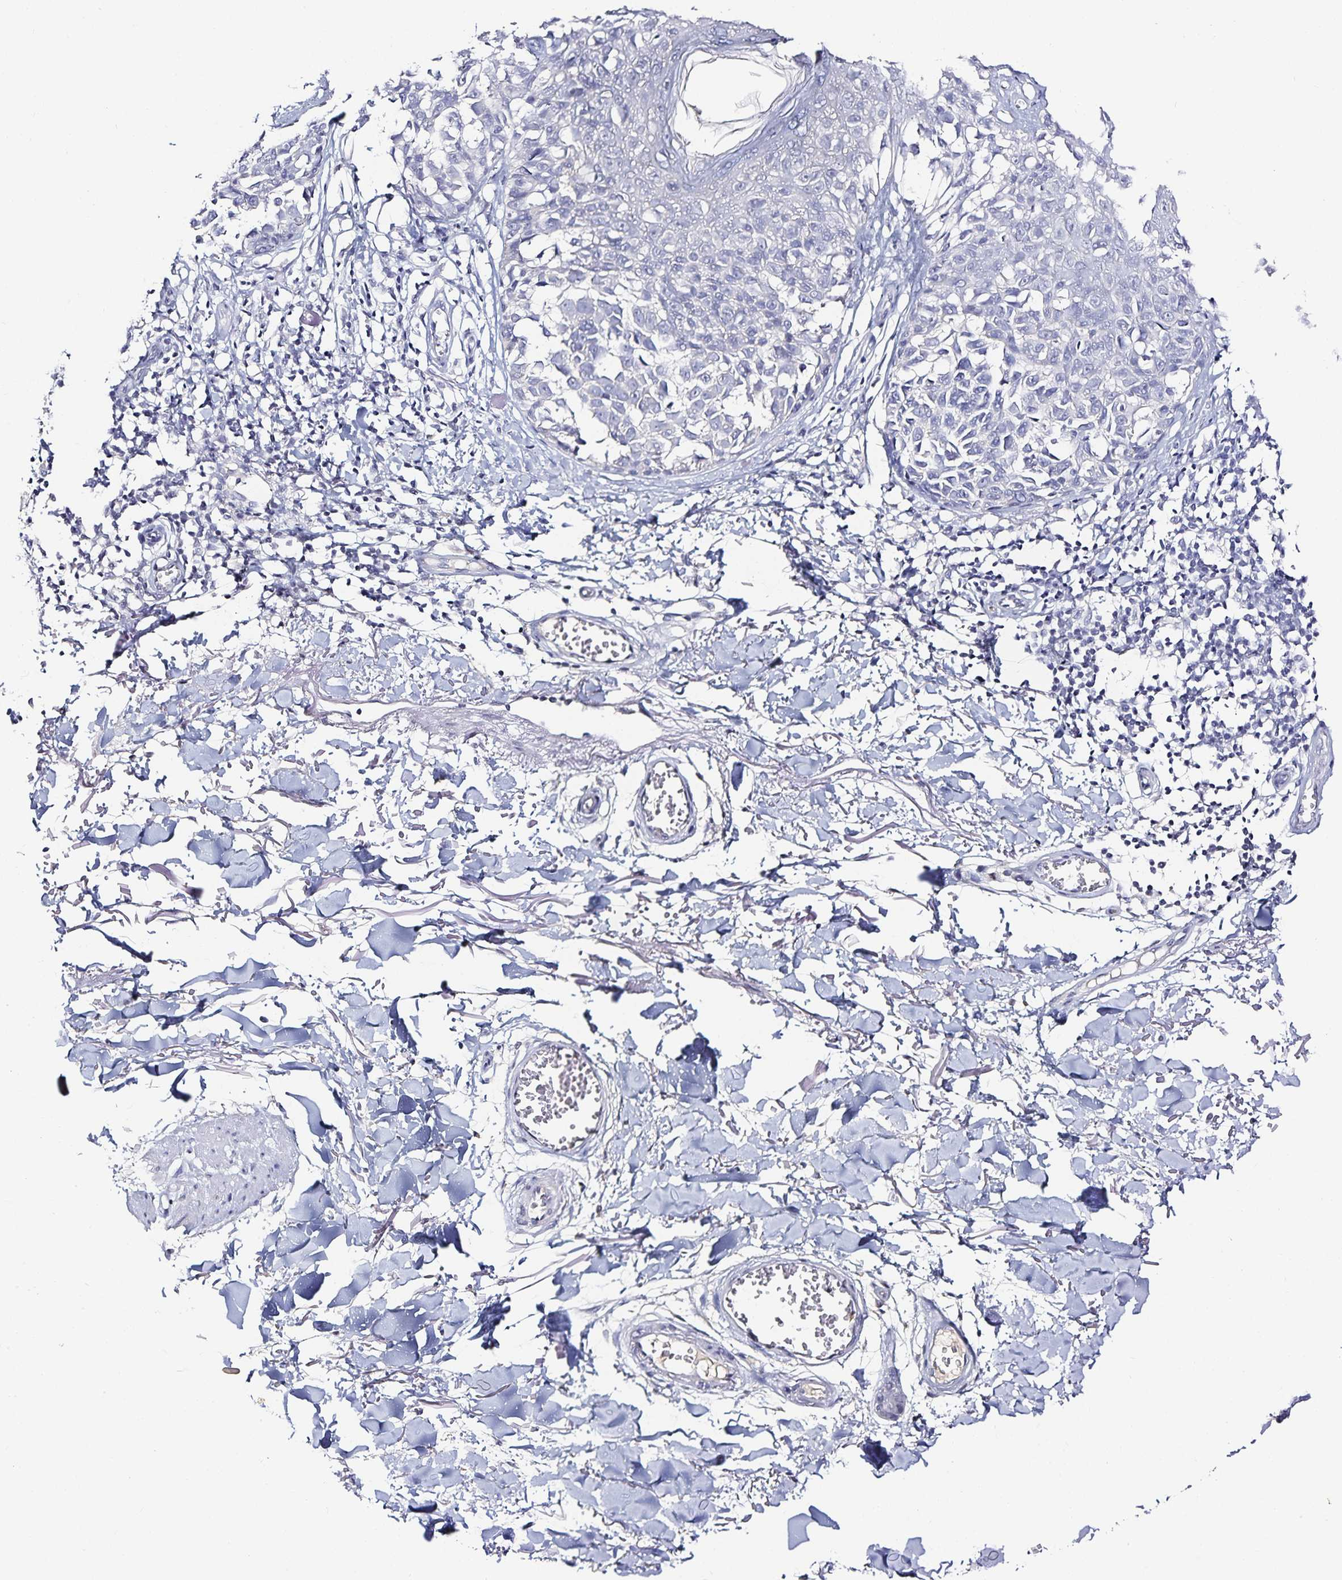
{"staining": {"intensity": "negative", "quantity": "none", "location": "none"}, "tissue": "melanoma", "cell_type": "Tumor cells", "image_type": "cancer", "snomed": [{"axis": "morphology", "description": "Malignant melanoma, NOS"}, {"axis": "topography", "description": "Skin"}], "caption": "Tumor cells show no significant protein staining in malignant melanoma. (DAB (3,3'-diaminobenzidine) IHC, high magnification).", "gene": "TTR", "patient": {"sex": "male", "age": 73}}